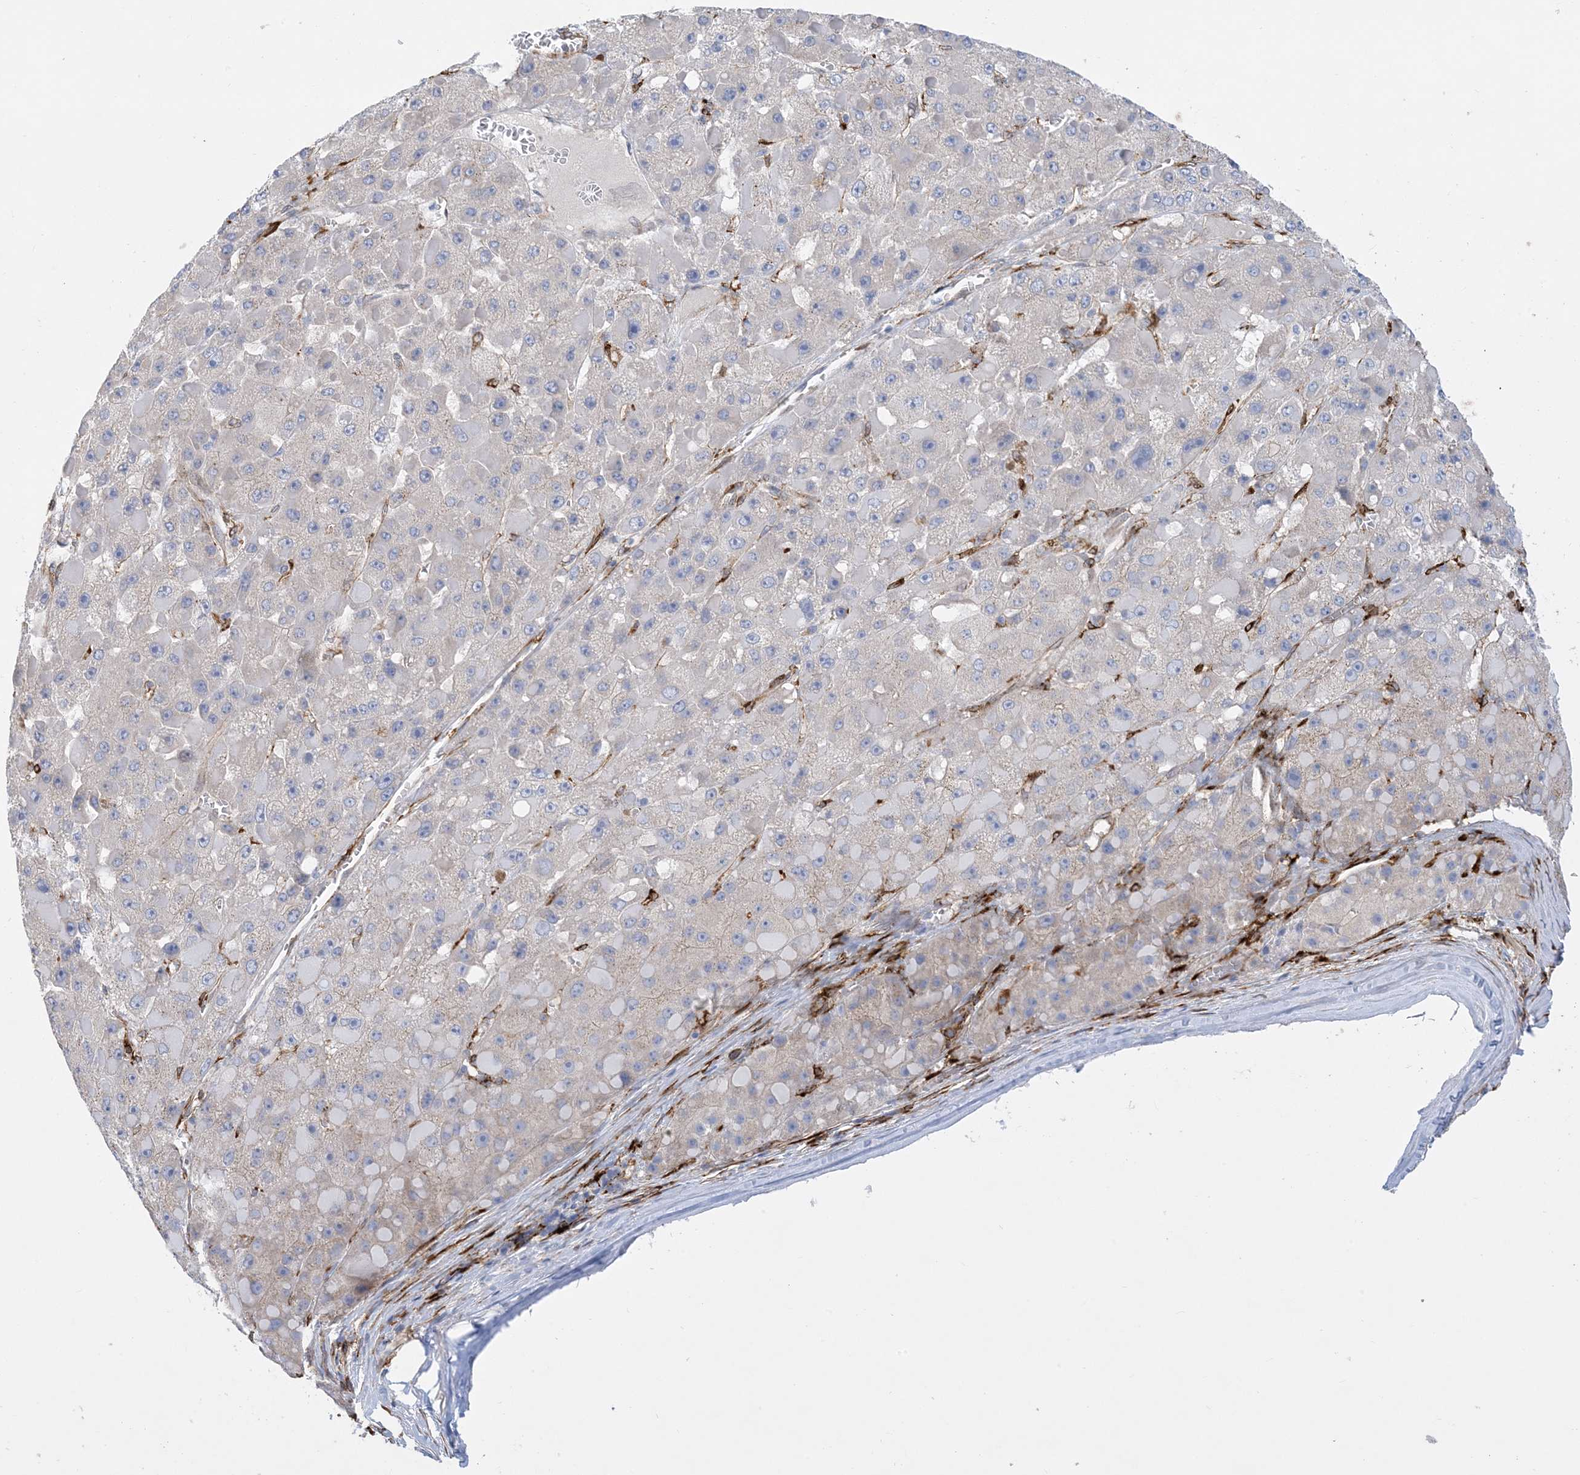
{"staining": {"intensity": "negative", "quantity": "none", "location": "none"}, "tissue": "liver cancer", "cell_type": "Tumor cells", "image_type": "cancer", "snomed": [{"axis": "morphology", "description": "Carcinoma, Hepatocellular, NOS"}, {"axis": "topography", "description": "Liver"}], "caption": "The immunohistochemistry photomicrograph has no significant staining in tumor cells of hepatocellular carcinoma (liver) tissue. (Brightfield microscopy of DAB IHC at high magnification).", "gene": "RBMS3", "patient": {"sex": "female", "age": 73}}